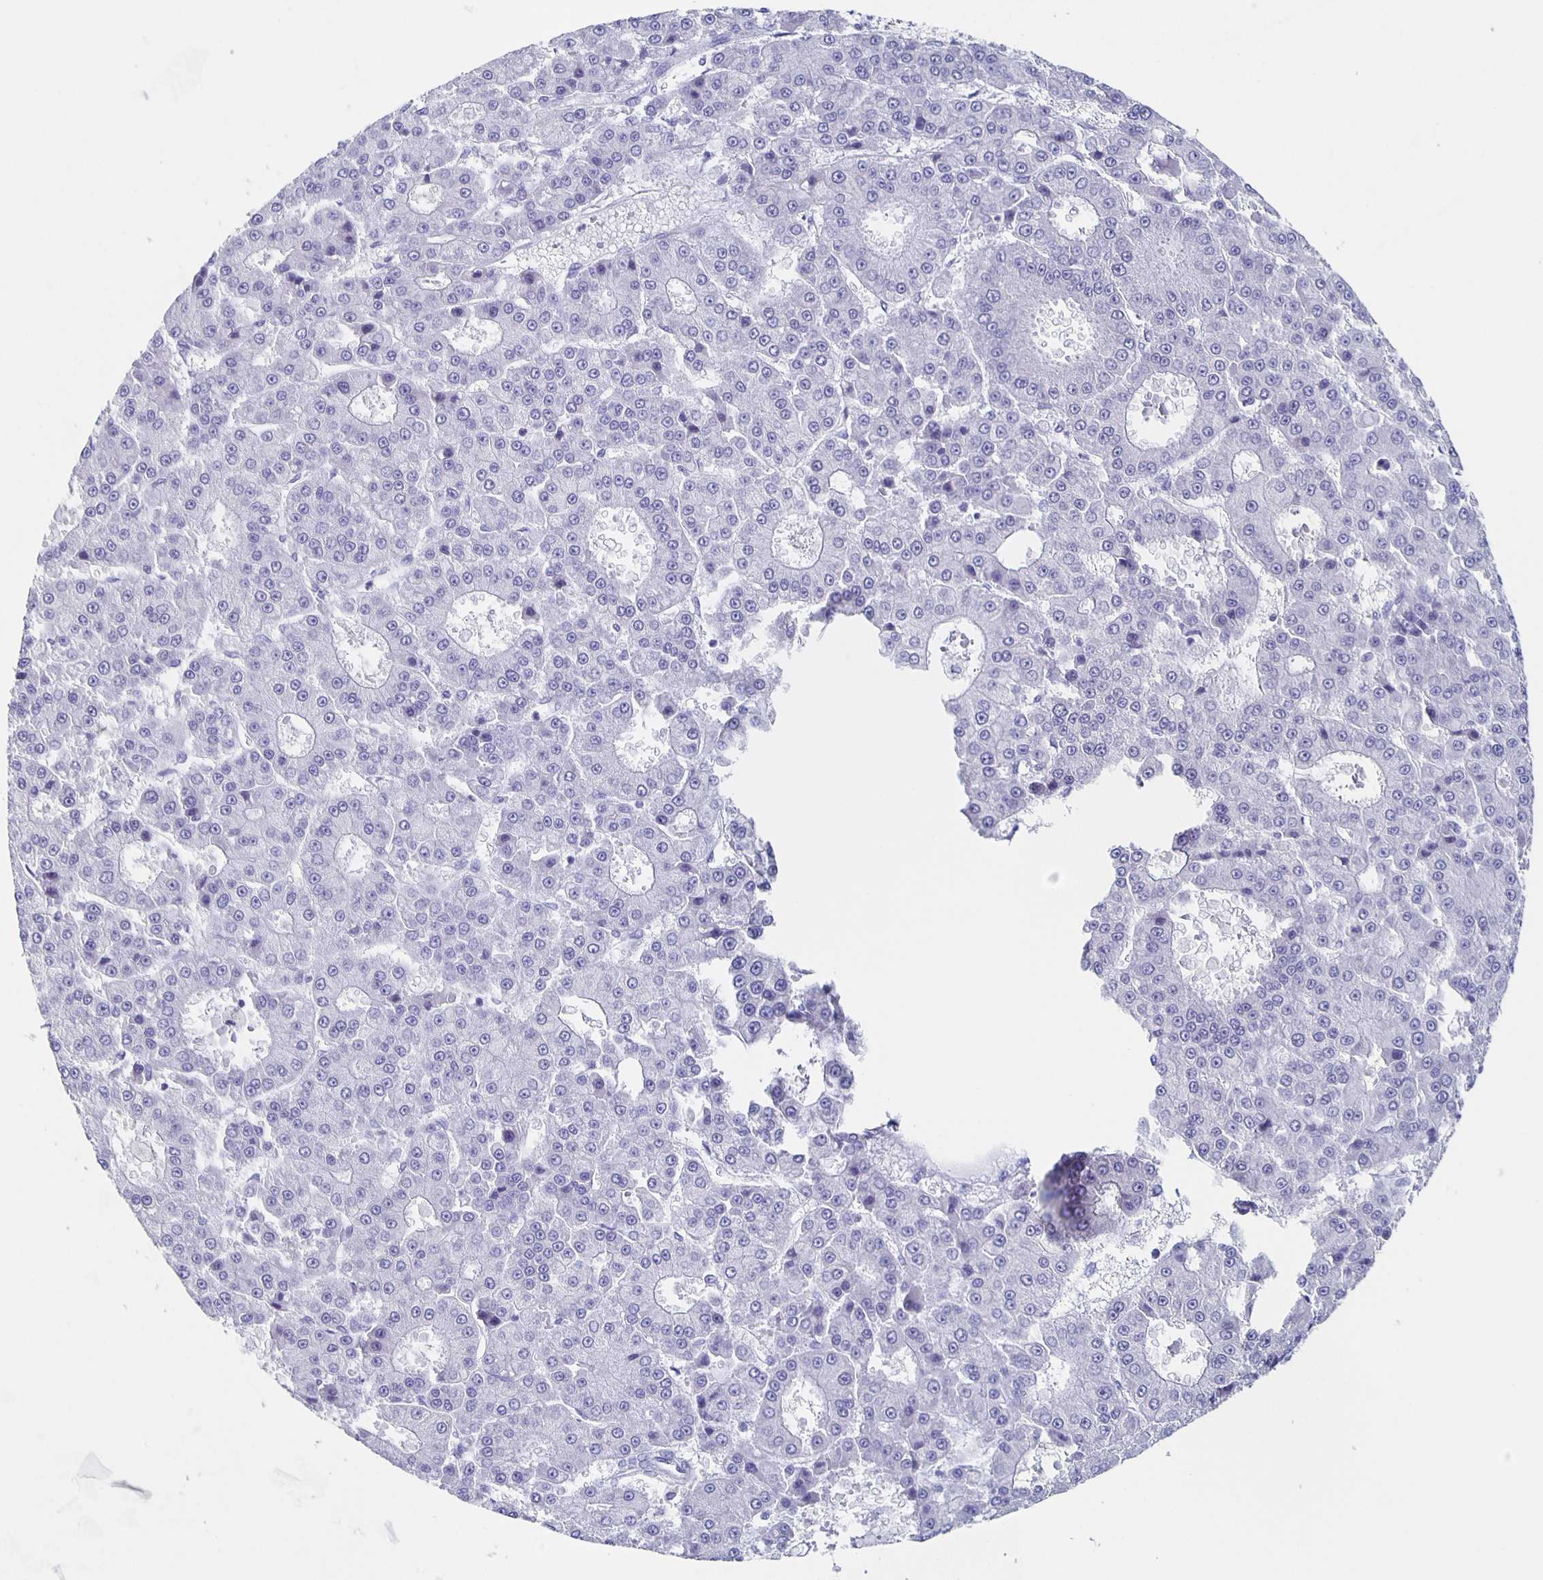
{"staining": {"intensity": "negative", "quantity": "none", "location": "none"}, "tissue": "liver cancer", "cell_type": "Tumor cells", "image_type": "cancer", "snomed": [{"axis": "morphology", "description": "Carcinoma, Hepatocellular, NOS"}, {"axis": "topography", "description": "Liver"}], "caption": "A high-resolution micrograph shows IHC staining of liver cancer (hepatocellular carcinoma), which demonstrates no significant positivity in tumor cells.", "gene": "SLC34A2", "patient": {"sex": "male", "age": 70}}